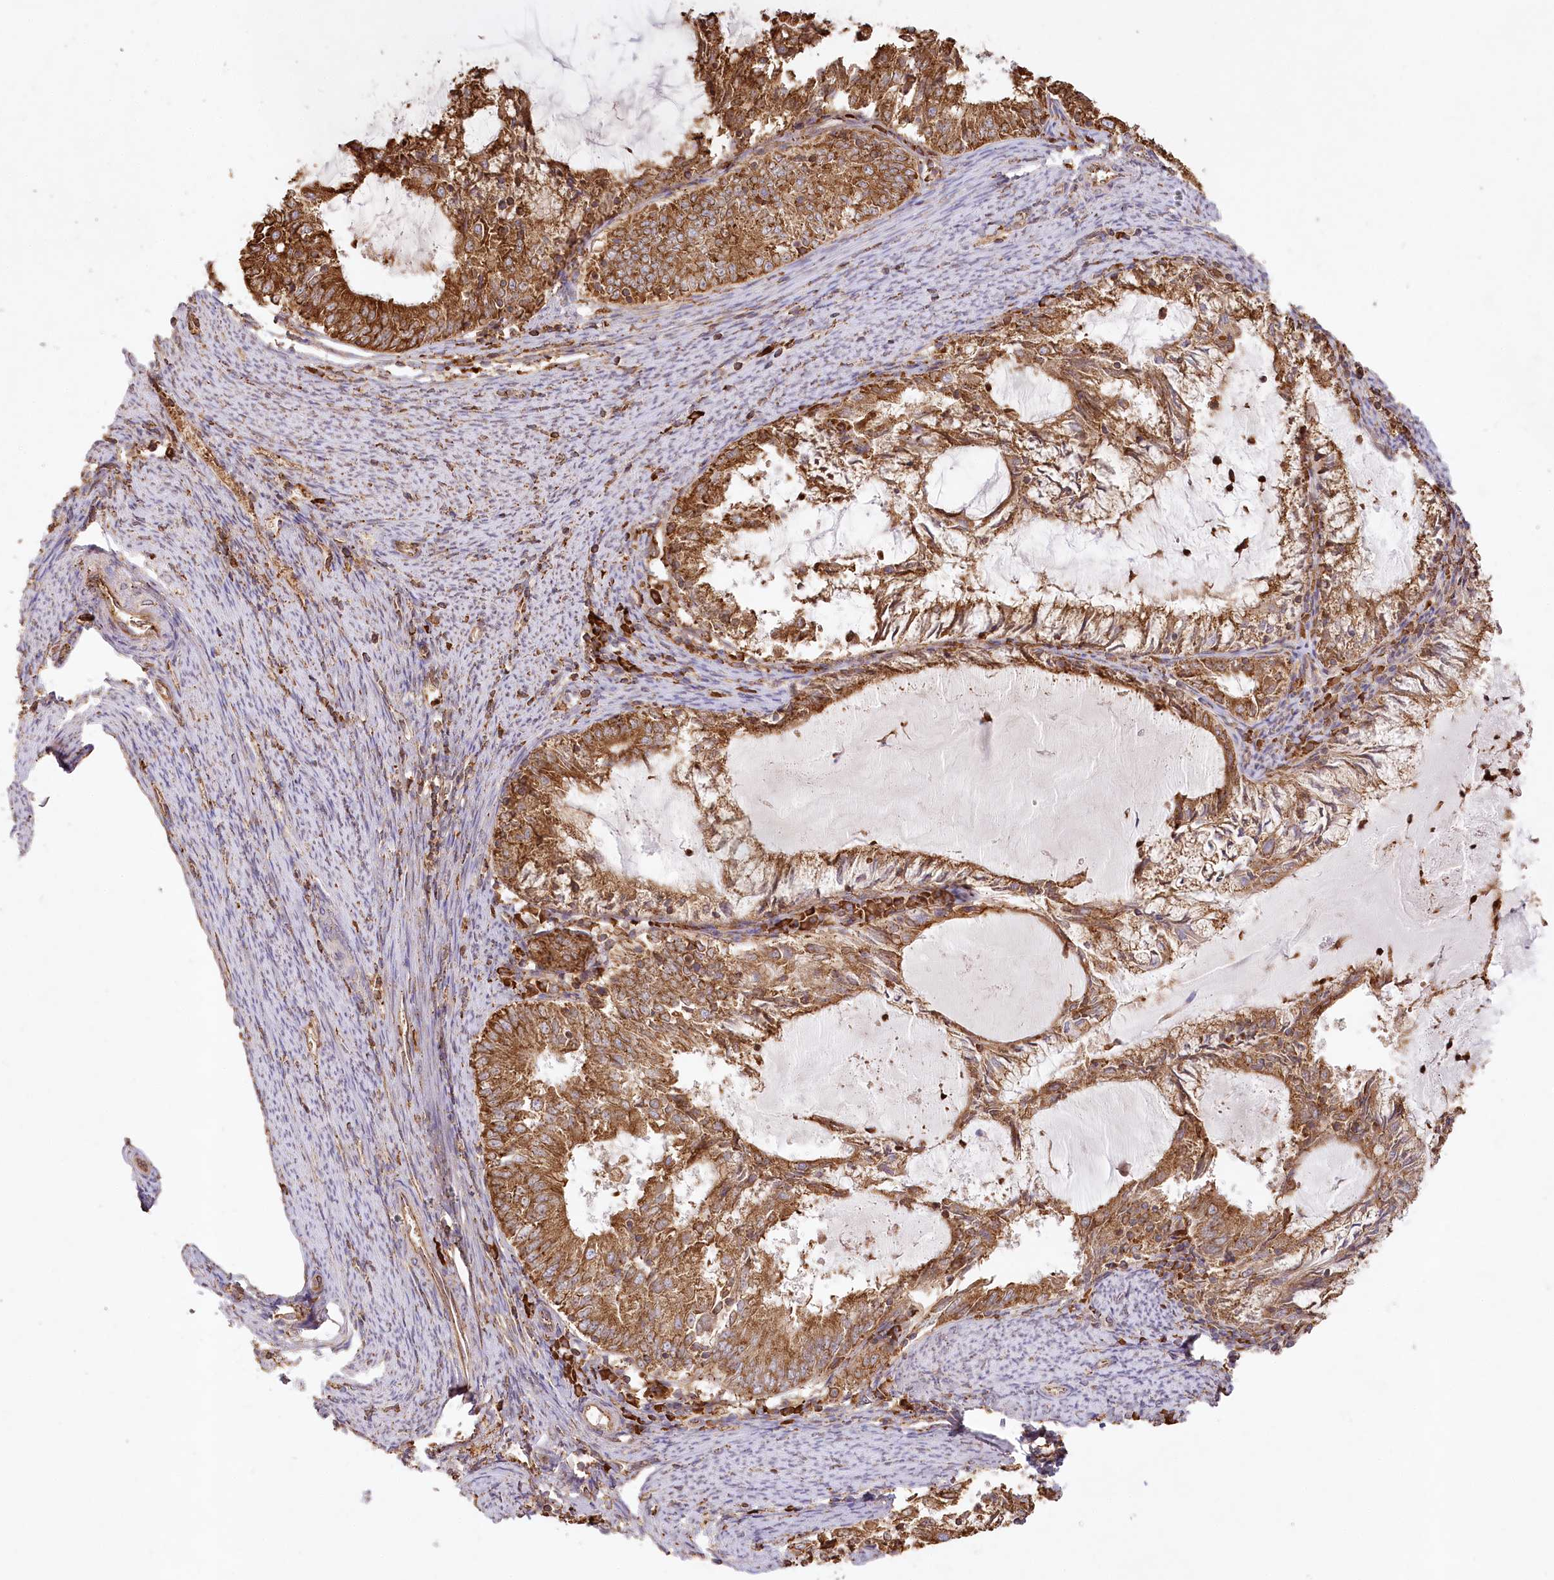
{"staining": {"intensity": "strong", "quantity": ">75%", "location": "cytoplasmic/membranous"}, "tissue": "endometrial cancer", "cell_type": "Tumor cells", "image_type": "cancer", "snomed": [{"axis": "morphology", "description": "Adenocarcinoma, NOS"}, {"axis": "topography", "description": "Endometrium"}], "caption": "Protein expression analysis of human endometrial adenocarcinoma reveals strong cytoplasmic/membranous staining in approximately >75% of tumor cells.", "gene": "ACAP2", "patient": {"sex": "female", "age": 57}}